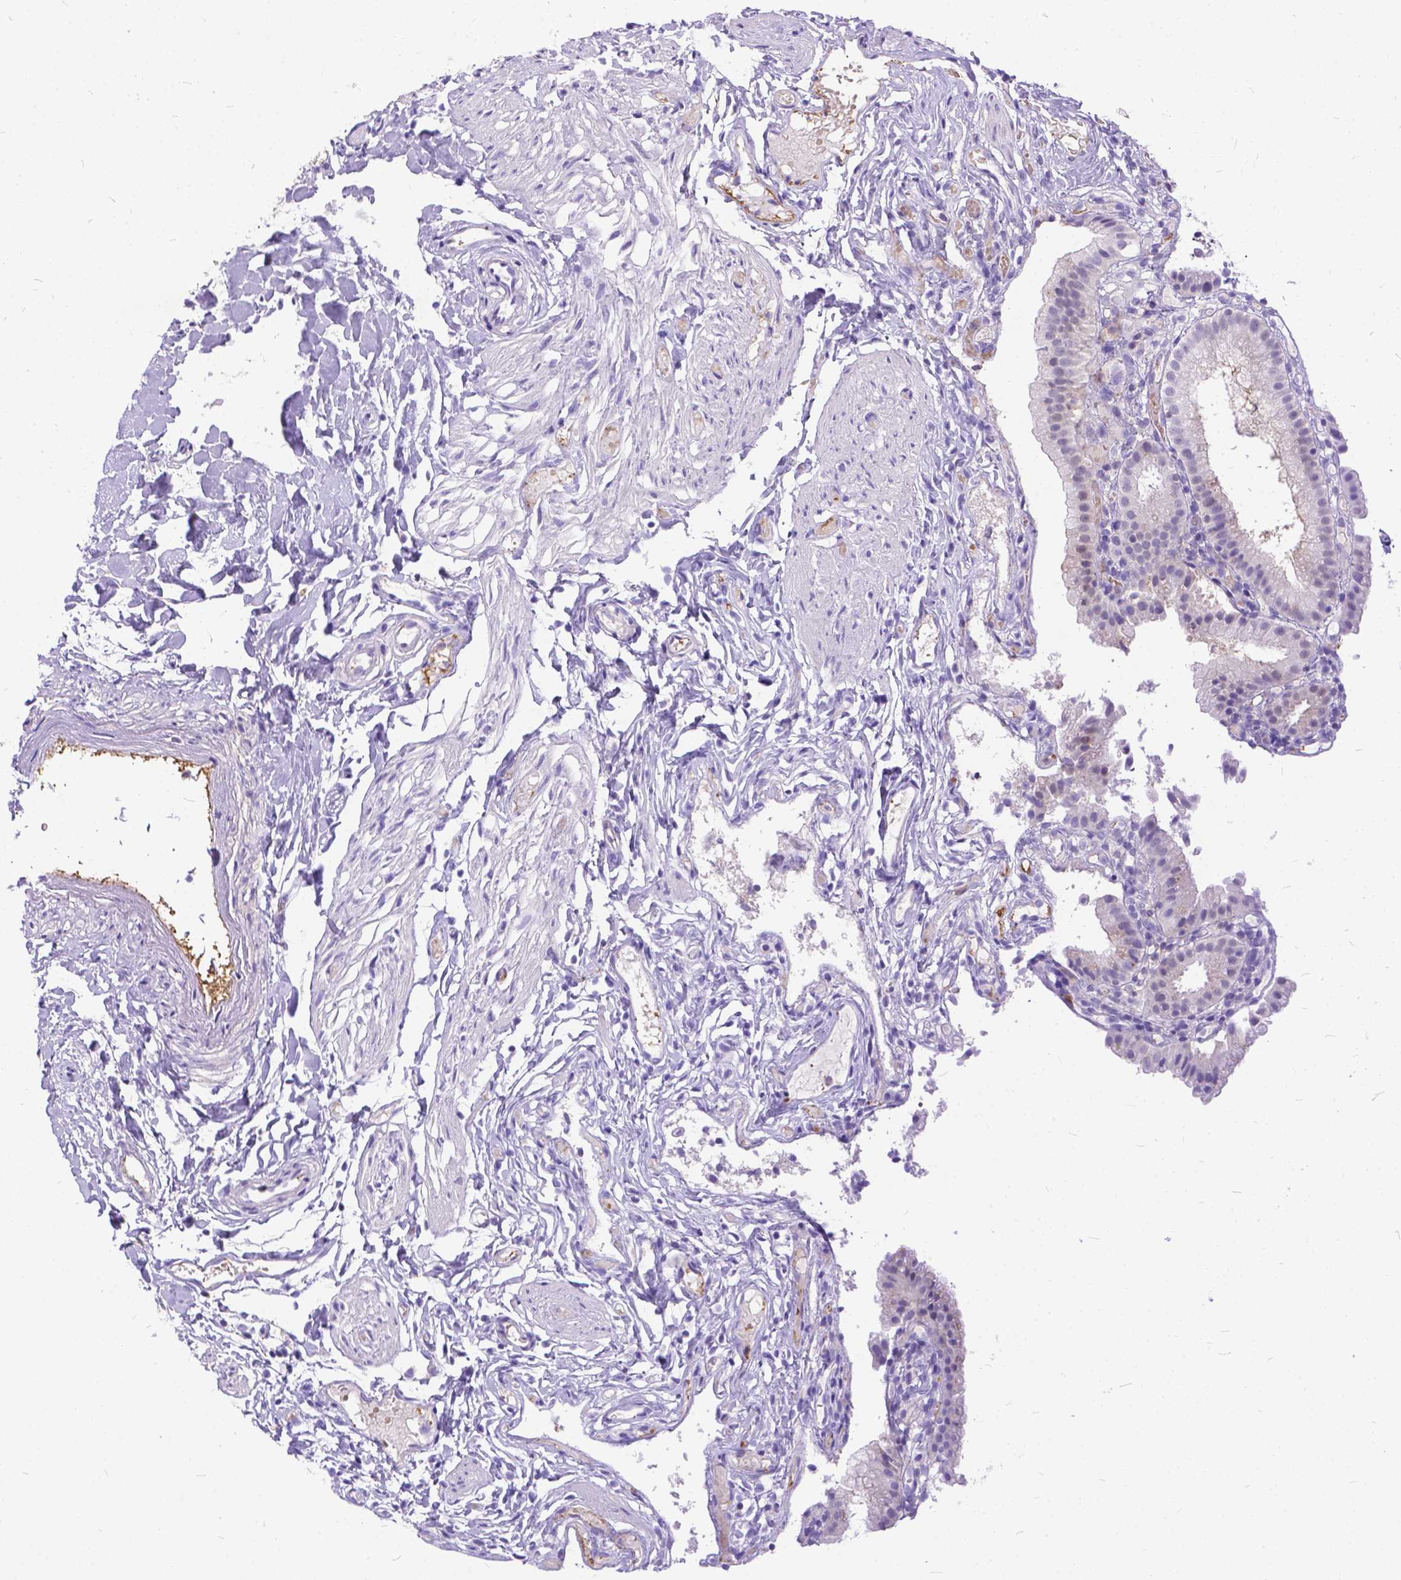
{"staining": {"intensity": "weak", "quantity": "25%-75%", "location": "cytoplasmic/membranous"}, "tissue": "gallbladder", "cell_type": "Glandular cells", "image_type": "normal", "snomed": [{"axis": "morphology", "description": "Normal tissue, NOS"}, {"axis": "topography", "description": "Gallbladder"}], "caption": "Immunohistochemical staining of unremarkable human gallbladder exhibits weak cytoplasmic/membranous protein staining in about 25%-75% of glandular cells.", "gene": "TMEM169", "patient": {"sex": "female", "age": 47}}